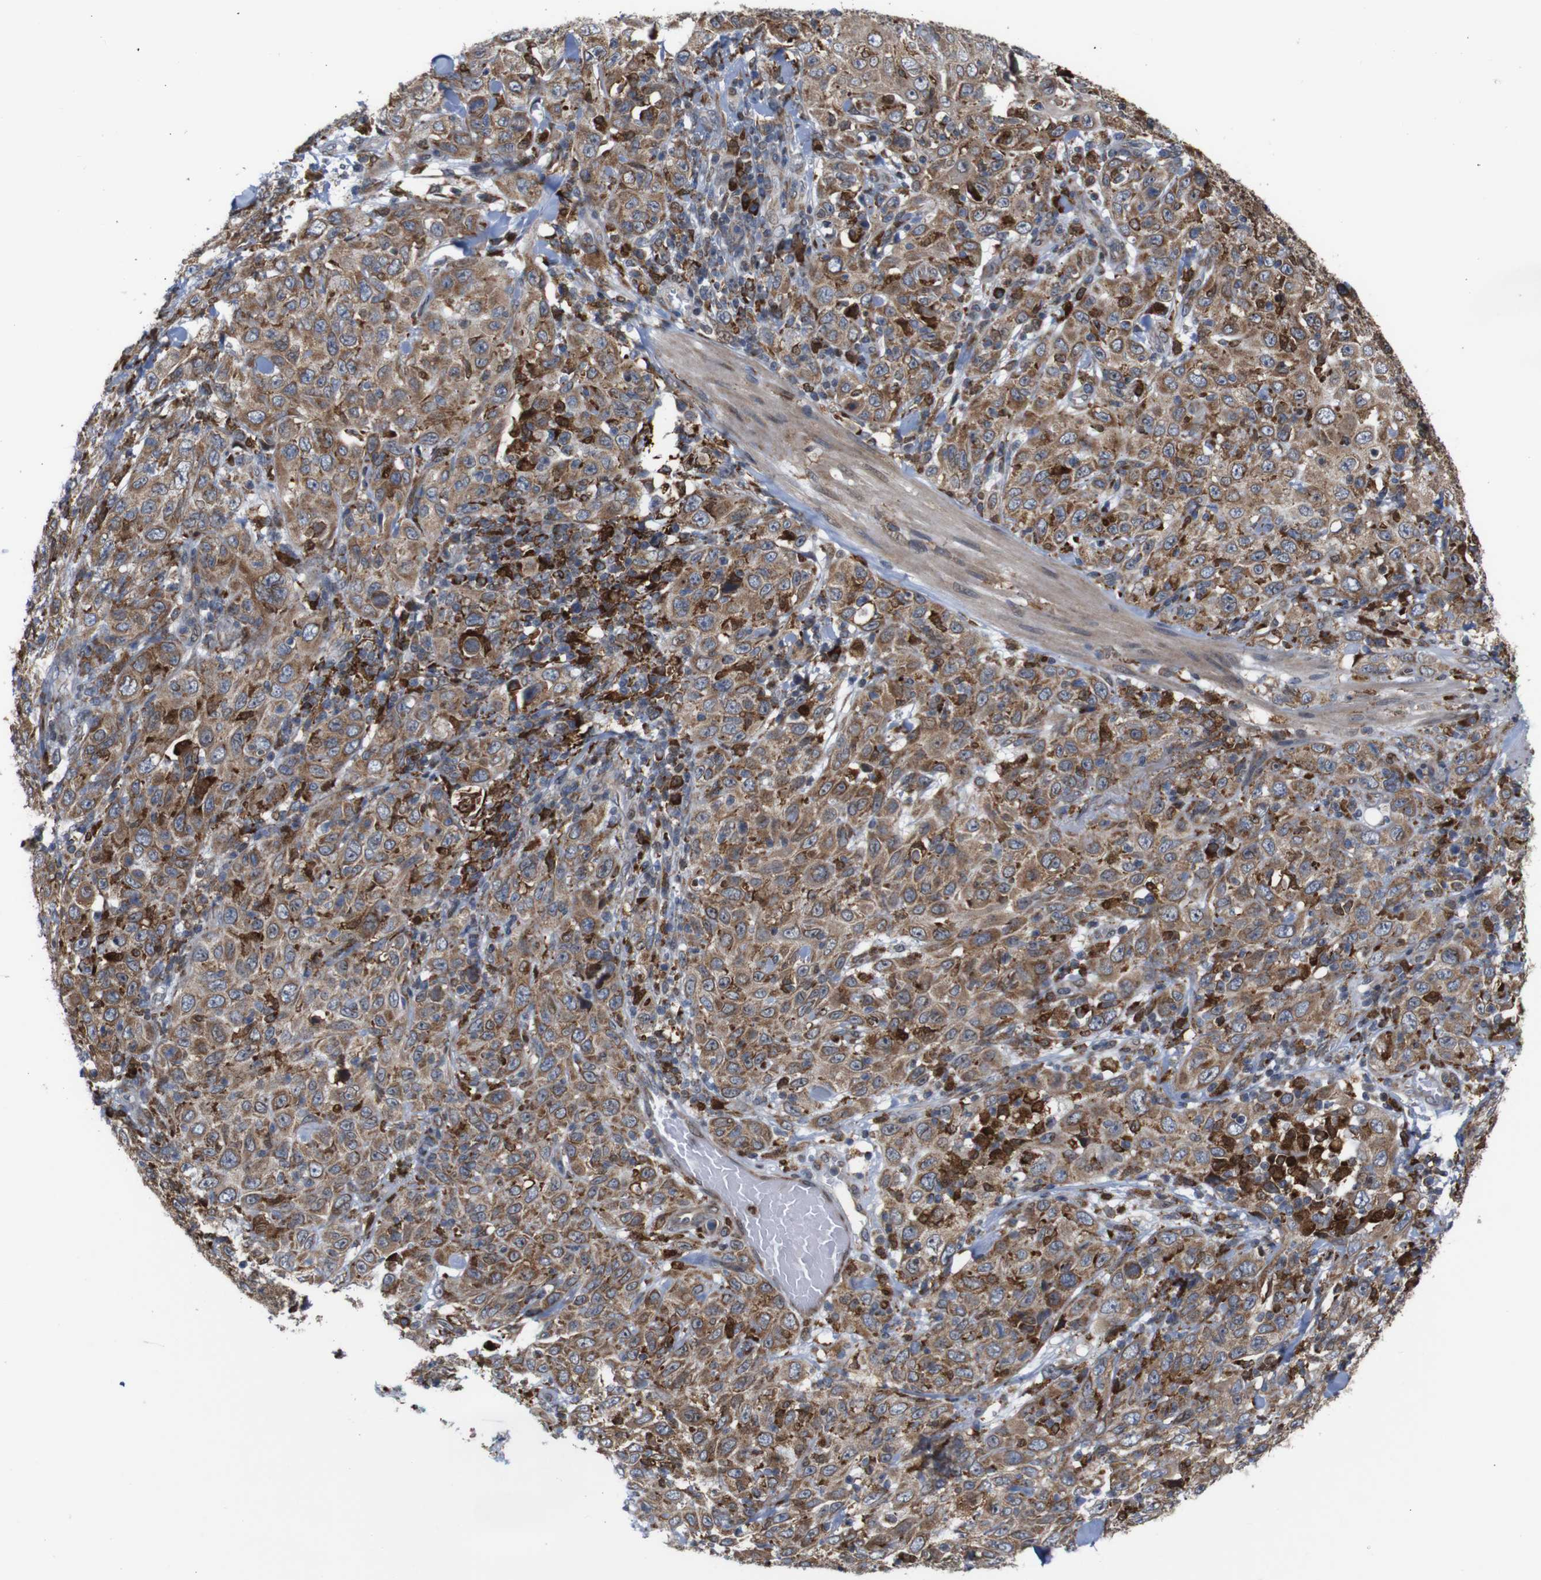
{"staining": {"intensity": "moderate", "quantity": ">75%", "location": "cytoplasmic/membranous"}, "tissue": "skin cancer", "cell_type": "Tumor cells", "image_type": "cancer", "snomed": [{"axis": "morphology", "description": "Squamous cell carcinoma, NOS"}, {"axis": "topography", "description": "Skin"}], "caption": "Human skin cancer stained for a protein (brown) displays moderate cytoplasmic/membranous positive expression in approximately >75% of tumor cells.", "gene": "PTPN1", "patient": {"sex": "female", "age": 88}}